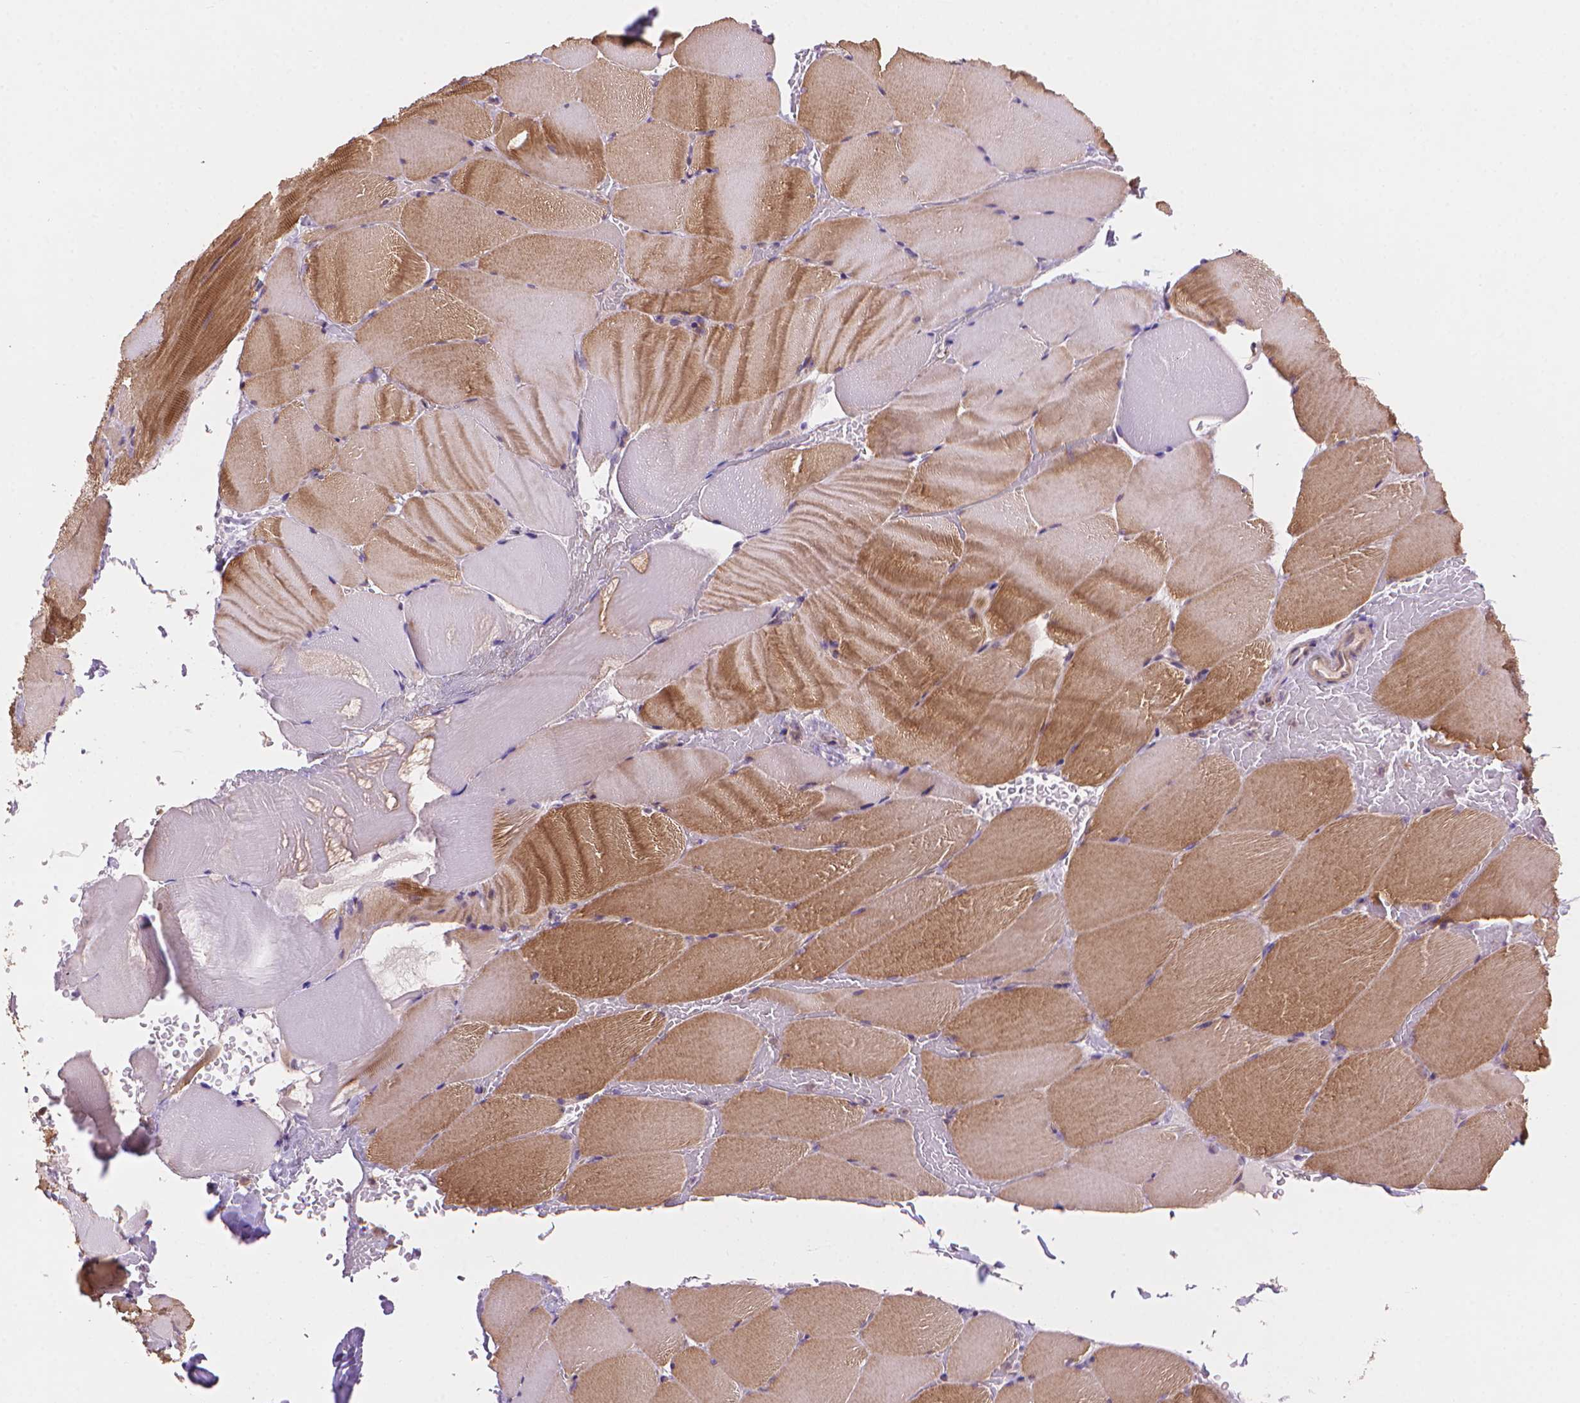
{"staining": {"intensity": "moderate", "quantity": "25%-75%", "location": "cytoplasmic/membranous"}, "tissue": "skeletal muscle", "cell_type": "Myocytes", "image_type": "normal", "snomed": [{"axis": "morphology", "description": "Normal tissue, NOS"}, {"axis": "topography", "description": "Skeletal muscle"}], "caption": "Immunohistochemistry (IHC) photomicrograph of unremarkable human skeletal muscle stained for a protein (brown), which shows medium levels of moderate cytoplasmic/membranous positivity in approximately 25%-75% of myocytes.", "gene": "AMMECR1L", "patient": {"sex": "female", "age": 37}}